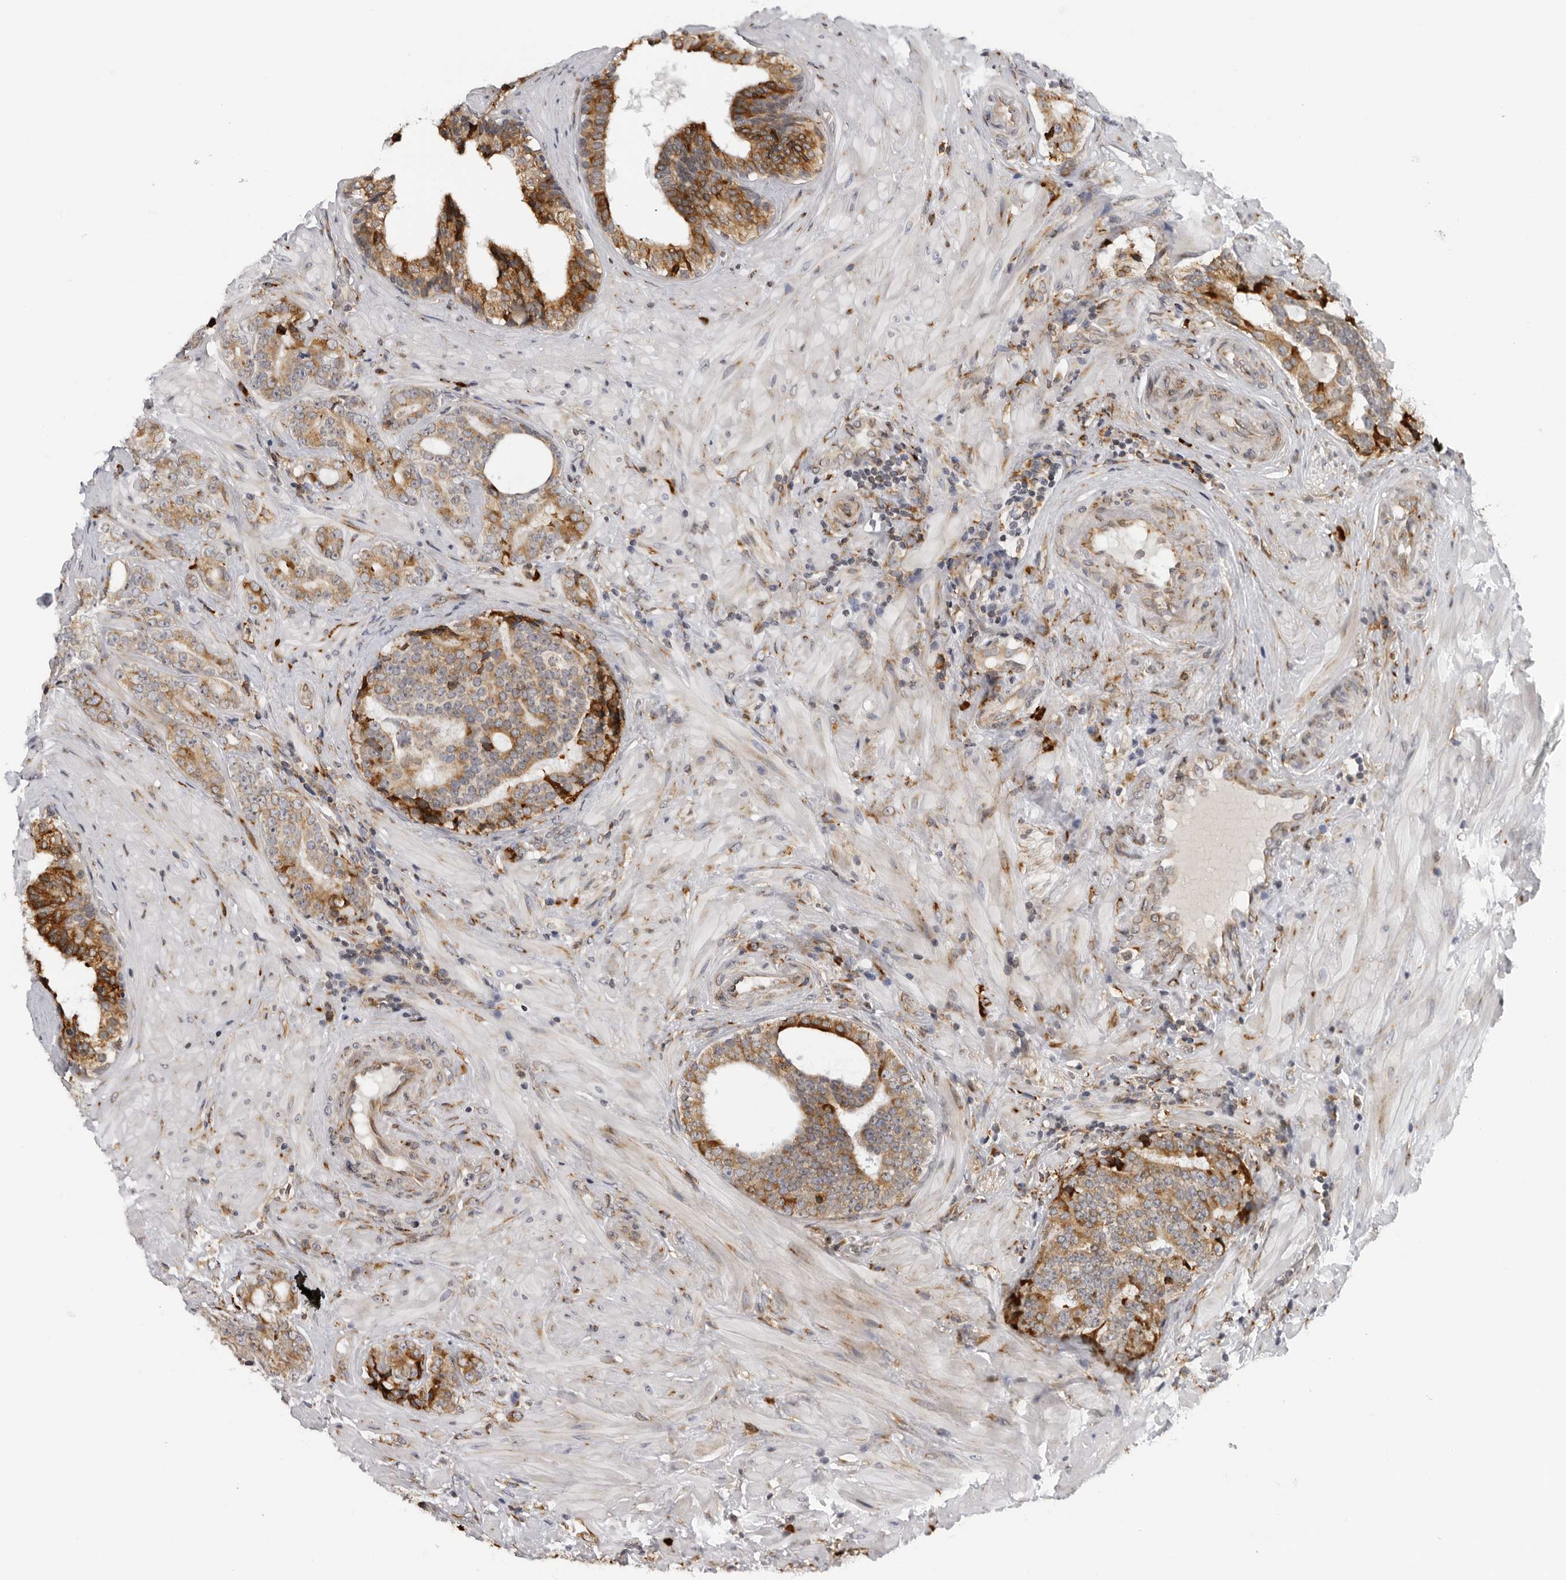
{"staining": {"intensity": "moderate", "quantity": ">75%", "location": "cytoplasmic/membranous"}, "tissue": "prostate cancer", "cell_type": "Tumor cells", "image_type": "cancer", "snomed": [{"axis": "morphology", "description": "Adenocarcinoma, High grade"}, {"axis": "topography", "description": "Prostate"}], "caption": "Human prostate cancer stained for a protein (brown) displays moderate cytoplasmic/membranous positive staining in about >75% of tumor cells.", "gene": "ALPK2", "patient": {"sex": "male", "age": 56}}